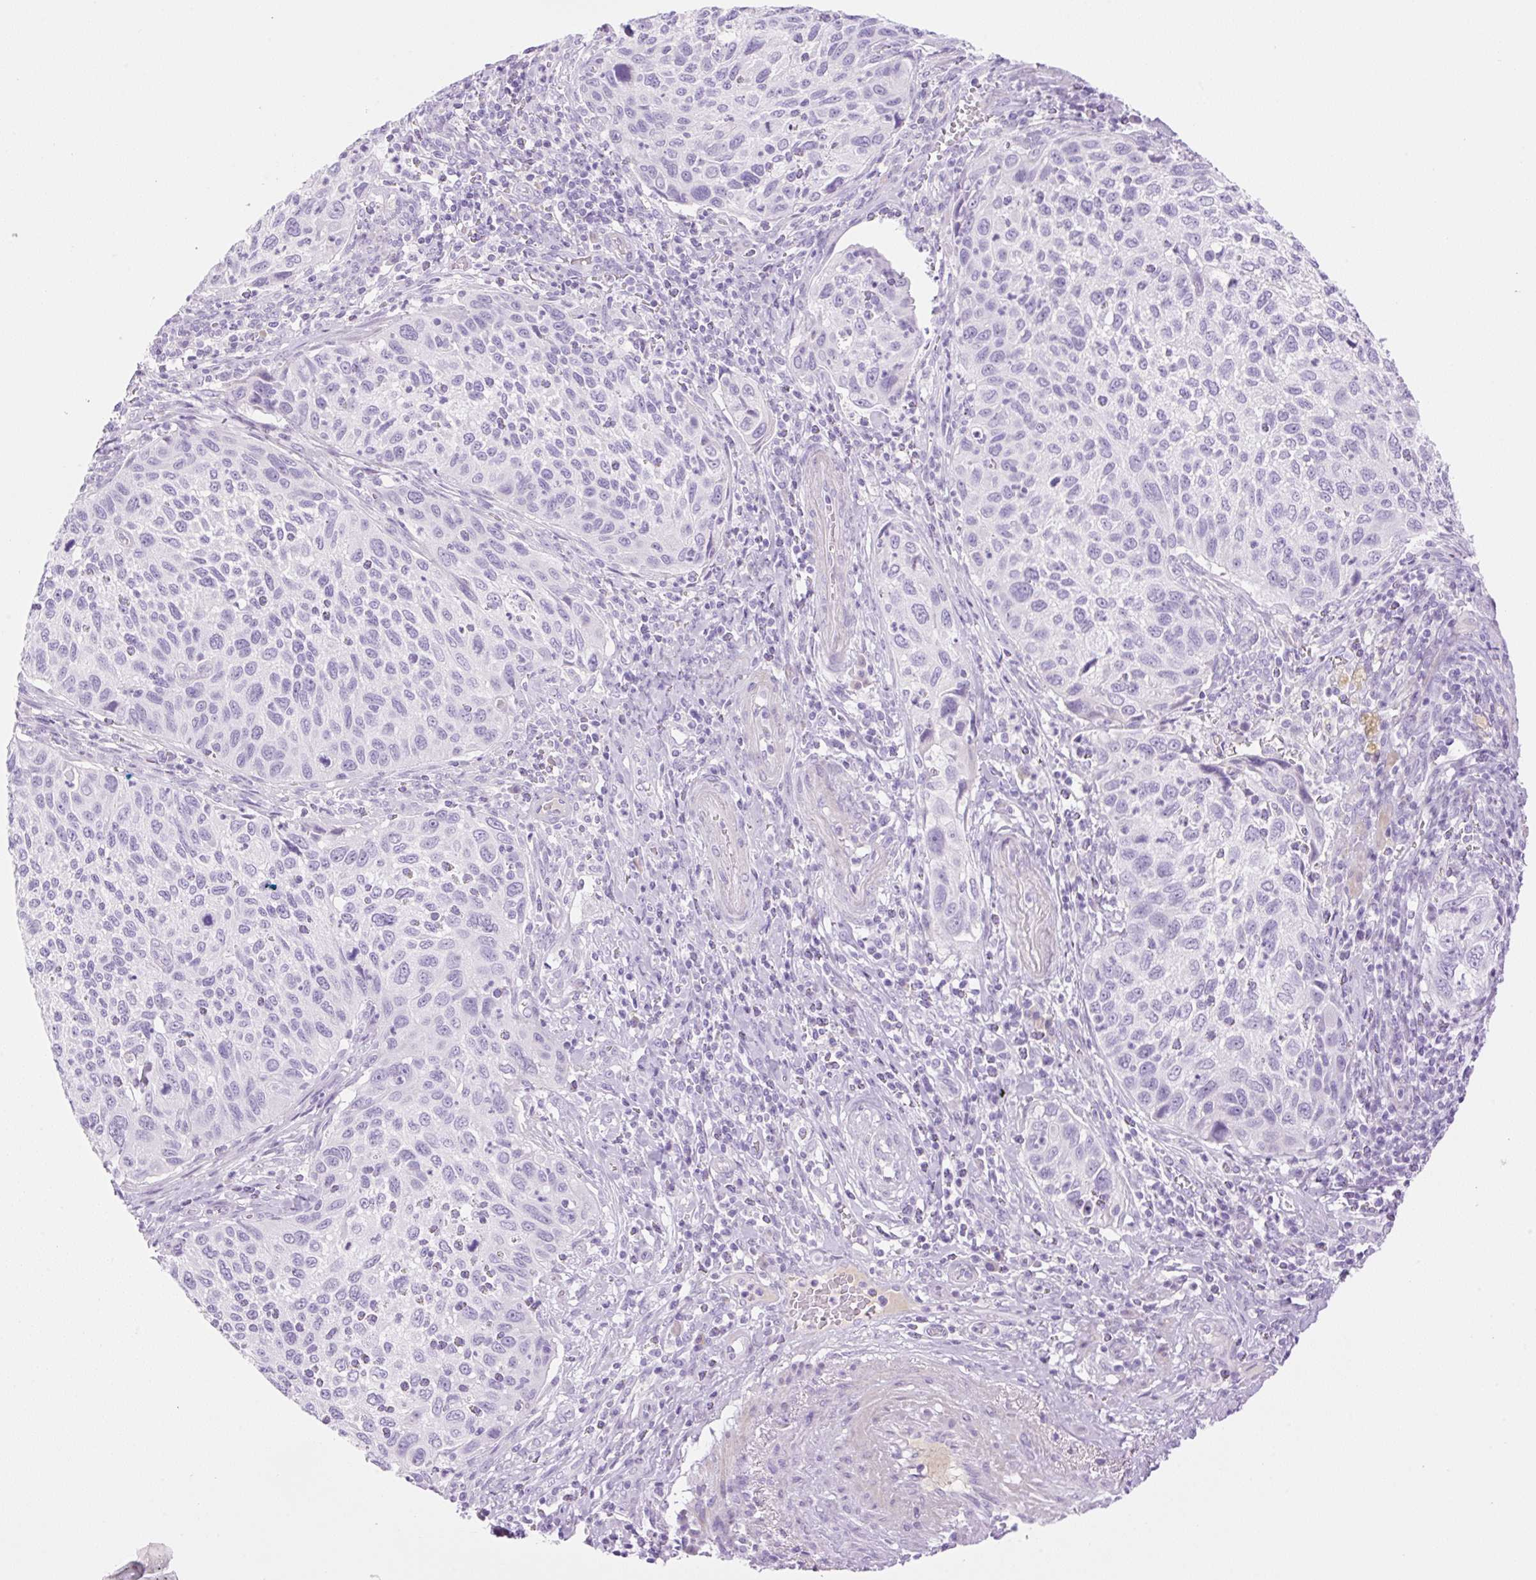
{"staining": {"intensity": "negative", "quantity": "none", "location": "none"}, "tissue": "cervical cancer", "cell_type": "Tumor cells", "image_type": "cancer", "snomed": [{"axis": "morphology", "description": "Squamous cell carcinoma, NOS"}, {"axis": "topography", "description": "Cervix"}], "caption": "The histopathology image demonstrates no staining of tumor cells in cervical cancer. Nuclei are stained in blue.", "gene": "PALM3", "patient": {"sex": "female", "age": 70}}